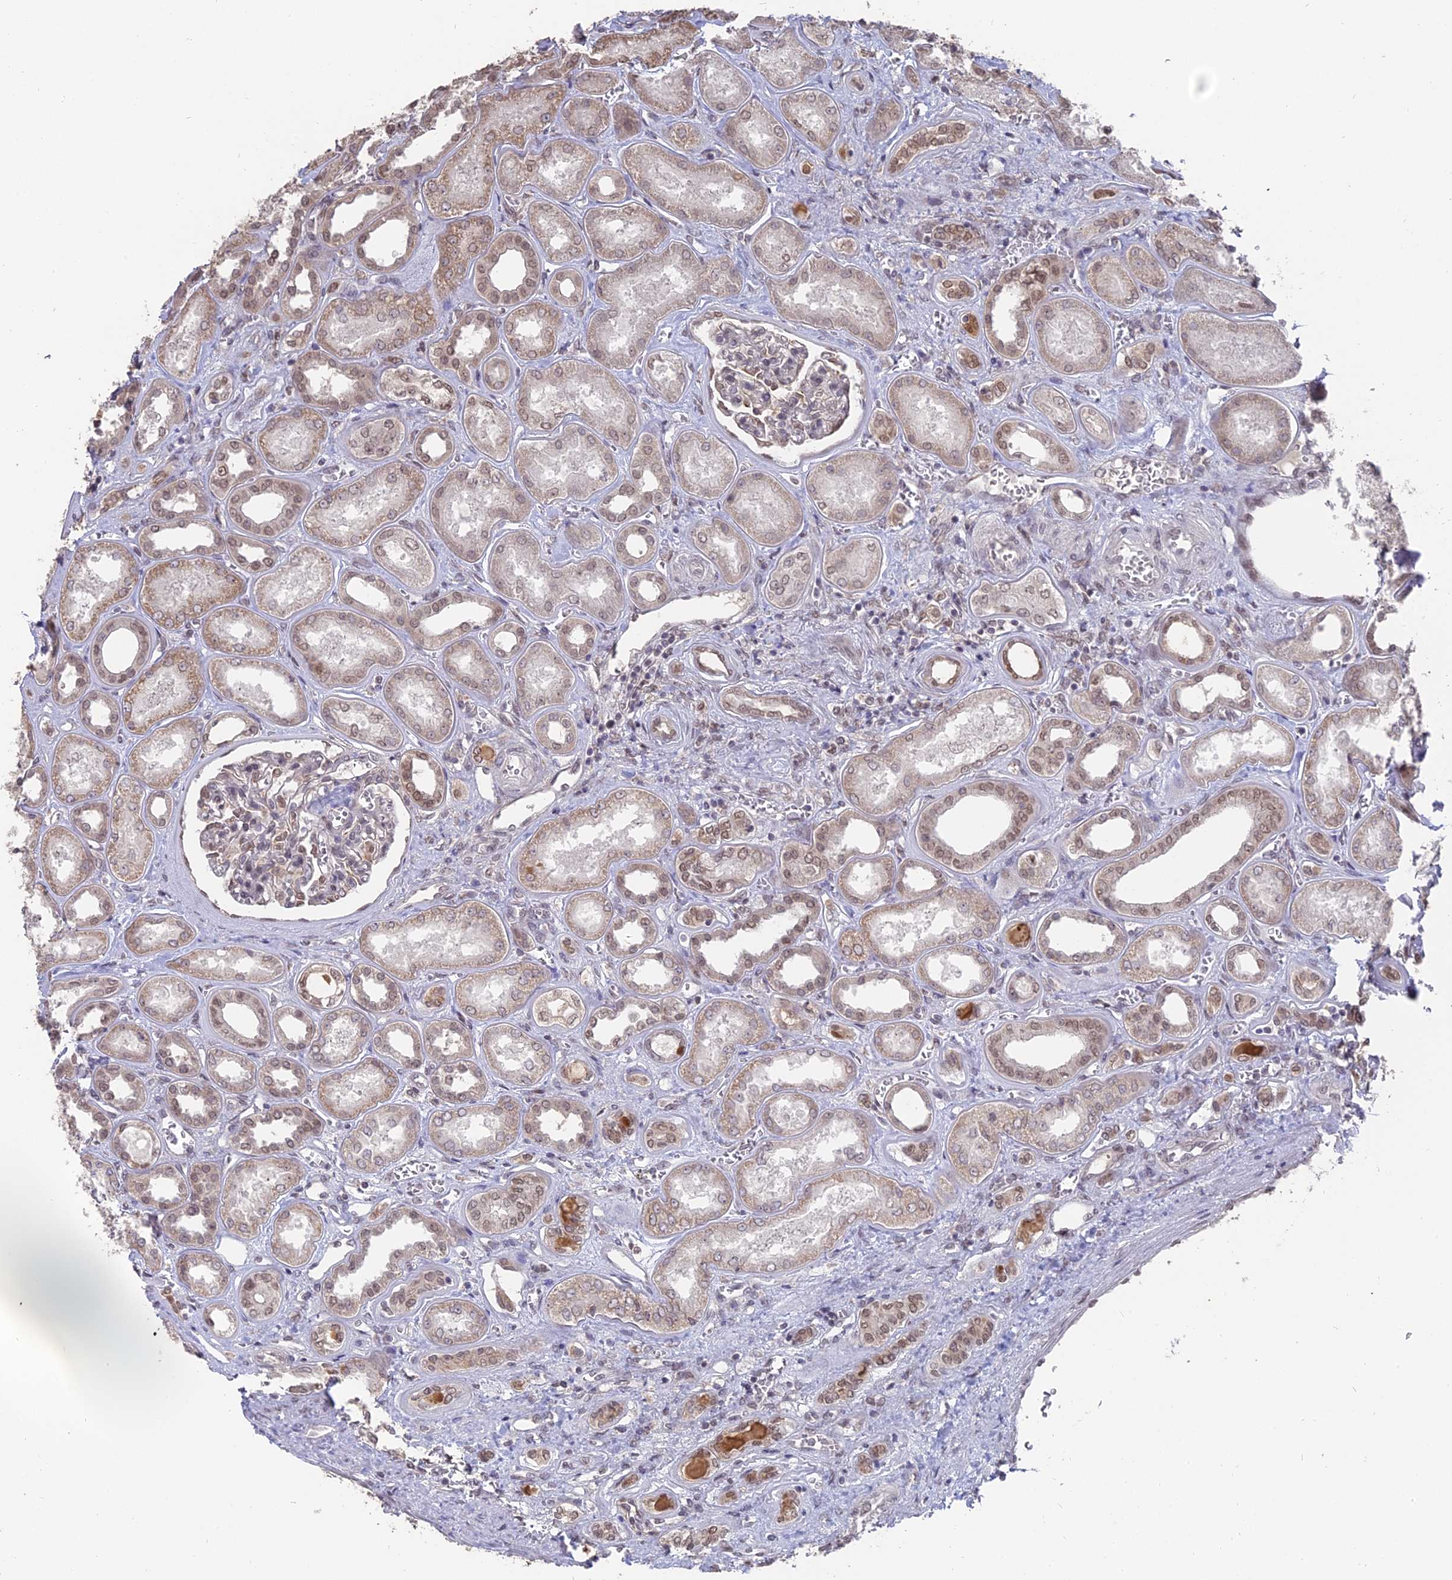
{"staining": {"intensity": "moderate", "quantity": "25%-75%", "location": "nuclear"}, "tissue": "kidney", "cell_type": "Cells in glomeruli", "image_type": "normal", "snomed": [{"axis": "morphology", "description": "Normal tissue, NOS"}, {"axis": "morphology", "description": "Adenocarcinoma, NOS"}, {"axis": "topography", "description": "Kidney"}], "caption": "Immunohistochemical staining of normal kidney shows moderate nuclear protein expression in approximately 25%-75% of cells in glomeruli.", "gene": "NR1H3", "patient": {"sex": "female", "age": 68}}